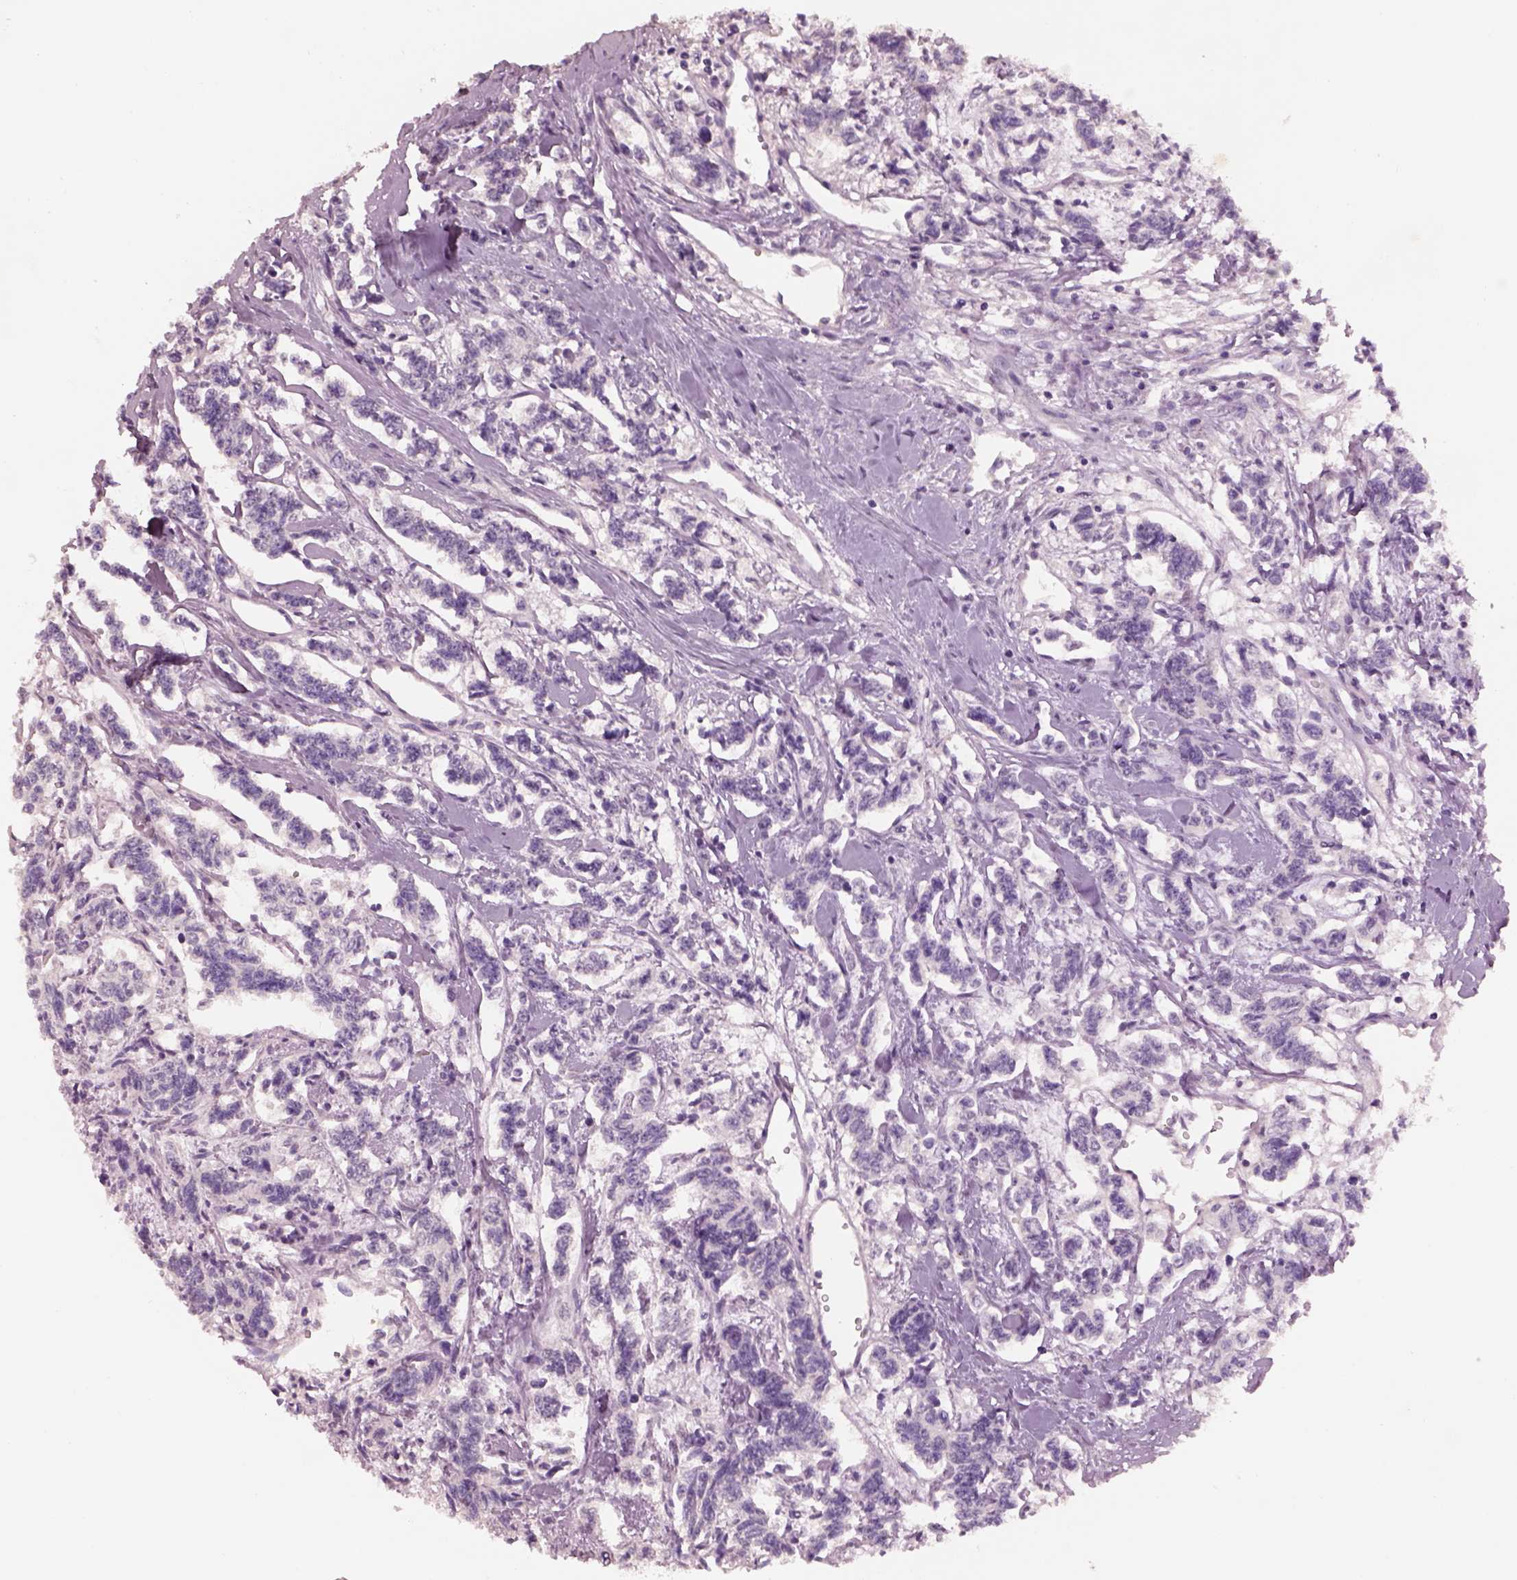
{"staining": {"intensity": "negative", "quantity": "none", "location": "none"}, "tissue": "carcinoid", "cell_type": "Tumor cells", "image_type": "cancer", "snomed": [{"axis": "morphology", "description": "Carcinoid, malignant, NOS"}, {"axis": "topography", "description": "Kidney"}], "caption": "Image shows no significant protein staining in tumor cells of carcinoid (malignant).", "gene": "KCNIP3", "patient": {"sex": "female", "age": 41}}